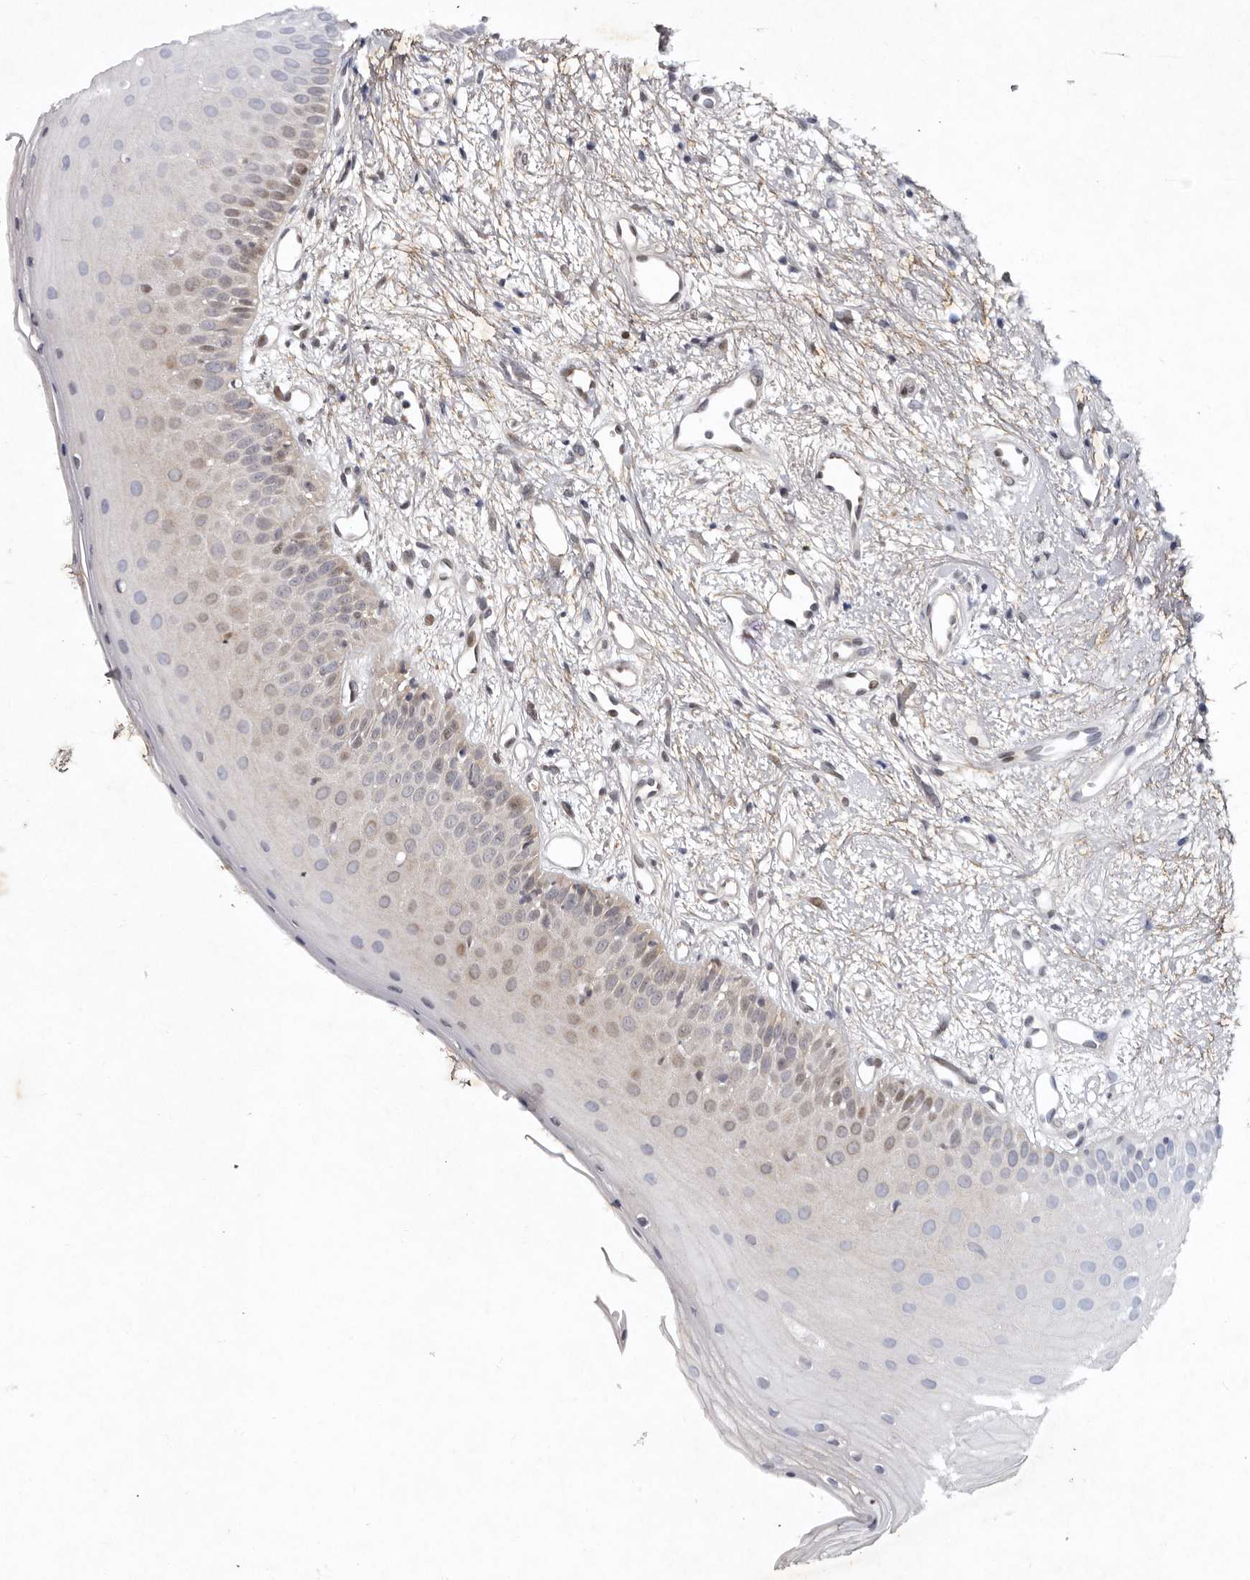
{"staining": {"intensity": "weak", "quantity": "25%-75%", "location": "cytoplasmic/membranous"}, "tissue": "oral mucosa", "cell_type": "Squamous epithelial cells", "image_type": "normal", "snomed": [{"axis": "morphology", "description": "Normal tissue, NOS"}, {"axis": "topography", "description": "Oral tissue"}], "caption": "Protein expression by immunohistochemistry (IHC) reveals weak cytoplasmic/membranous positivity in about 25%-75% of squamous epithelial cells in unremarkable oral mucosa.", "gene": "ABL1", "patient": {"sex": "female", "age": 63}}